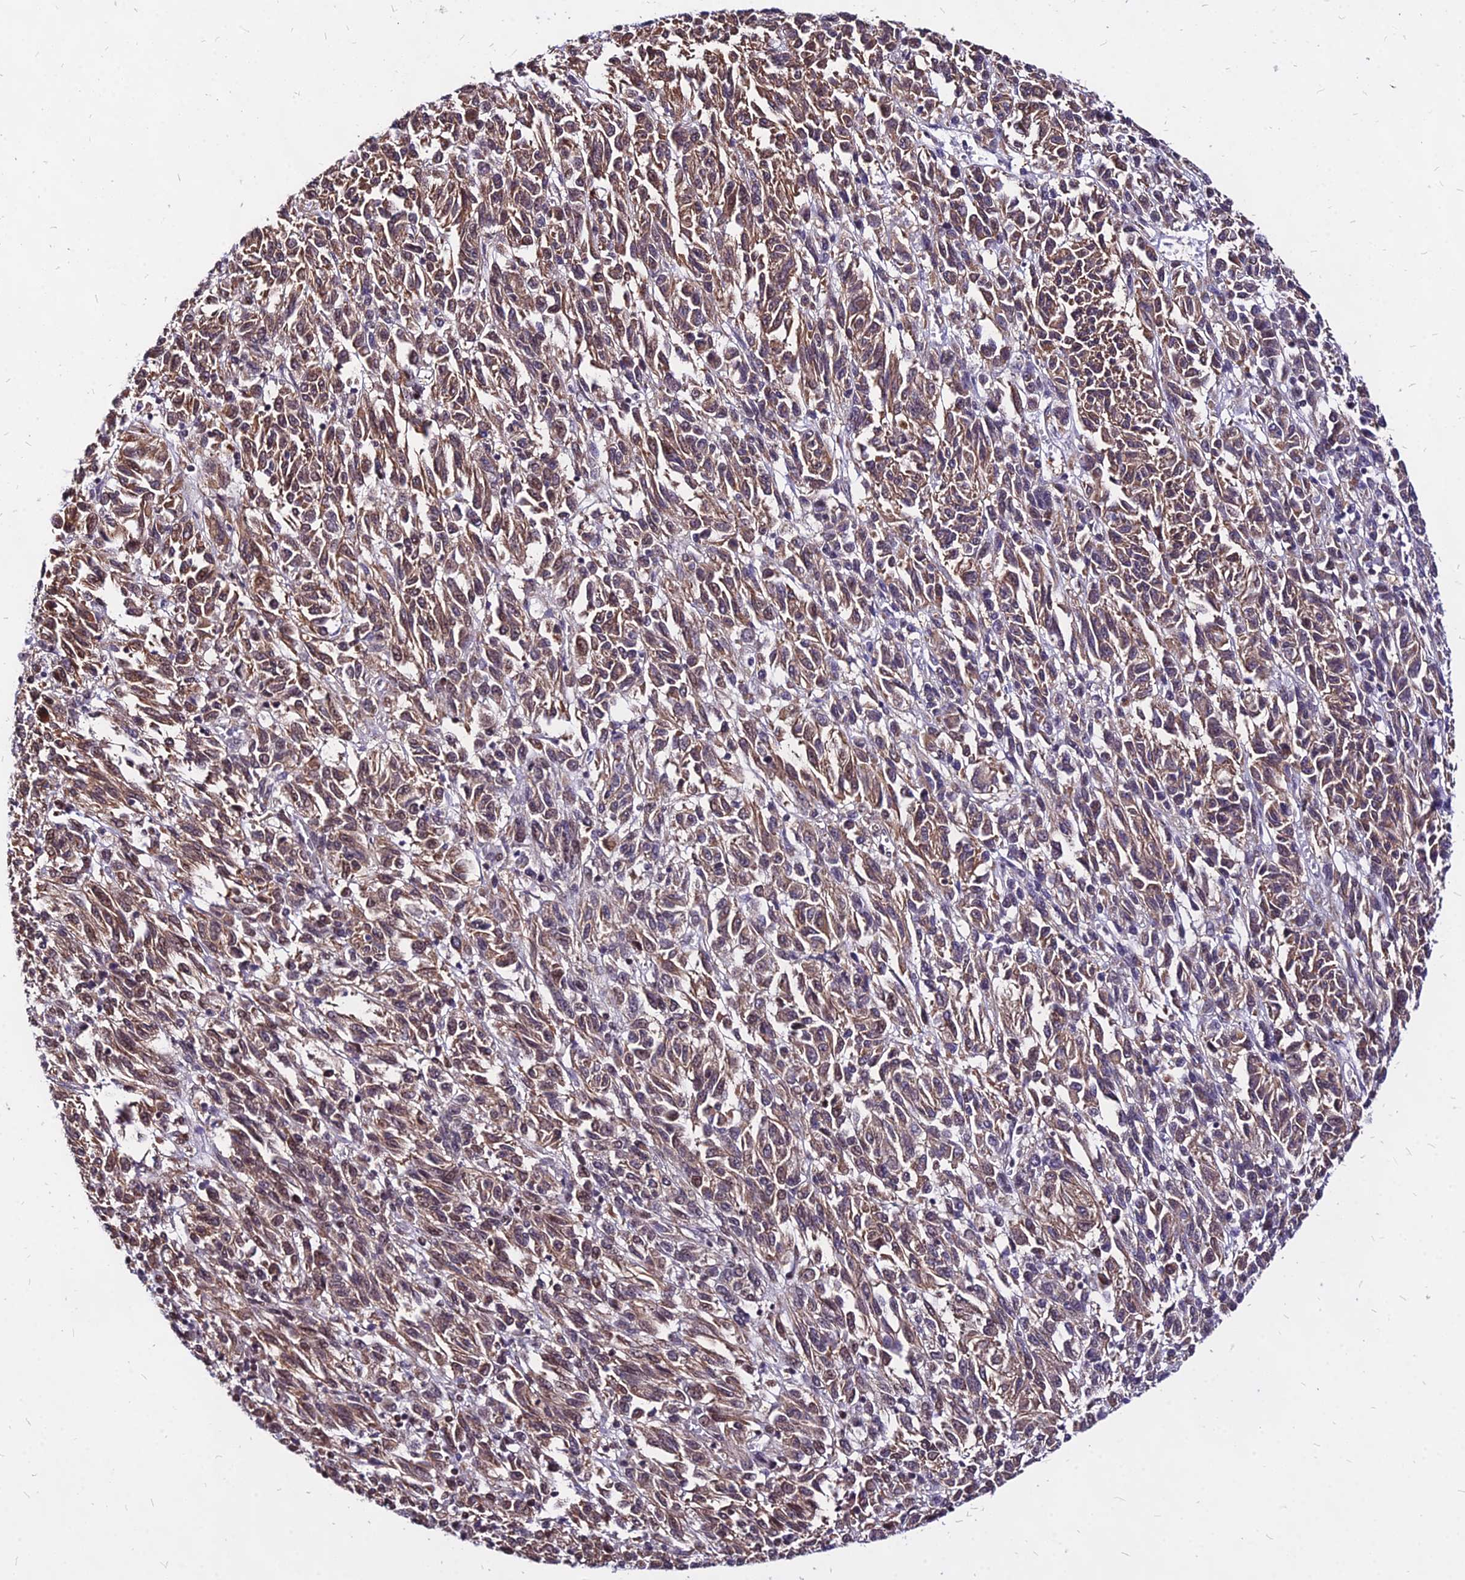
{"staining": {"intensity": "moderate", "quantity": ">75%", "location": "cytoplasmic/membranous"}, "tissue": "melanoma", "cell_type": "Tumor cells", "image_type": "cancer", "snomed": [{"axis": "morphology", "description": "Malignant melanoma, Metastatic site"}, {"axis": "topography", "description": "Lung"}], "caption": "Melanoma was stained to show a protein in brown. There is medium levels of moderate cytoplasmic/membranous positivity in approximately >75% of tumor cells.", "gene": "DDX55", "patient": {"sex": "male", "age": 64}}